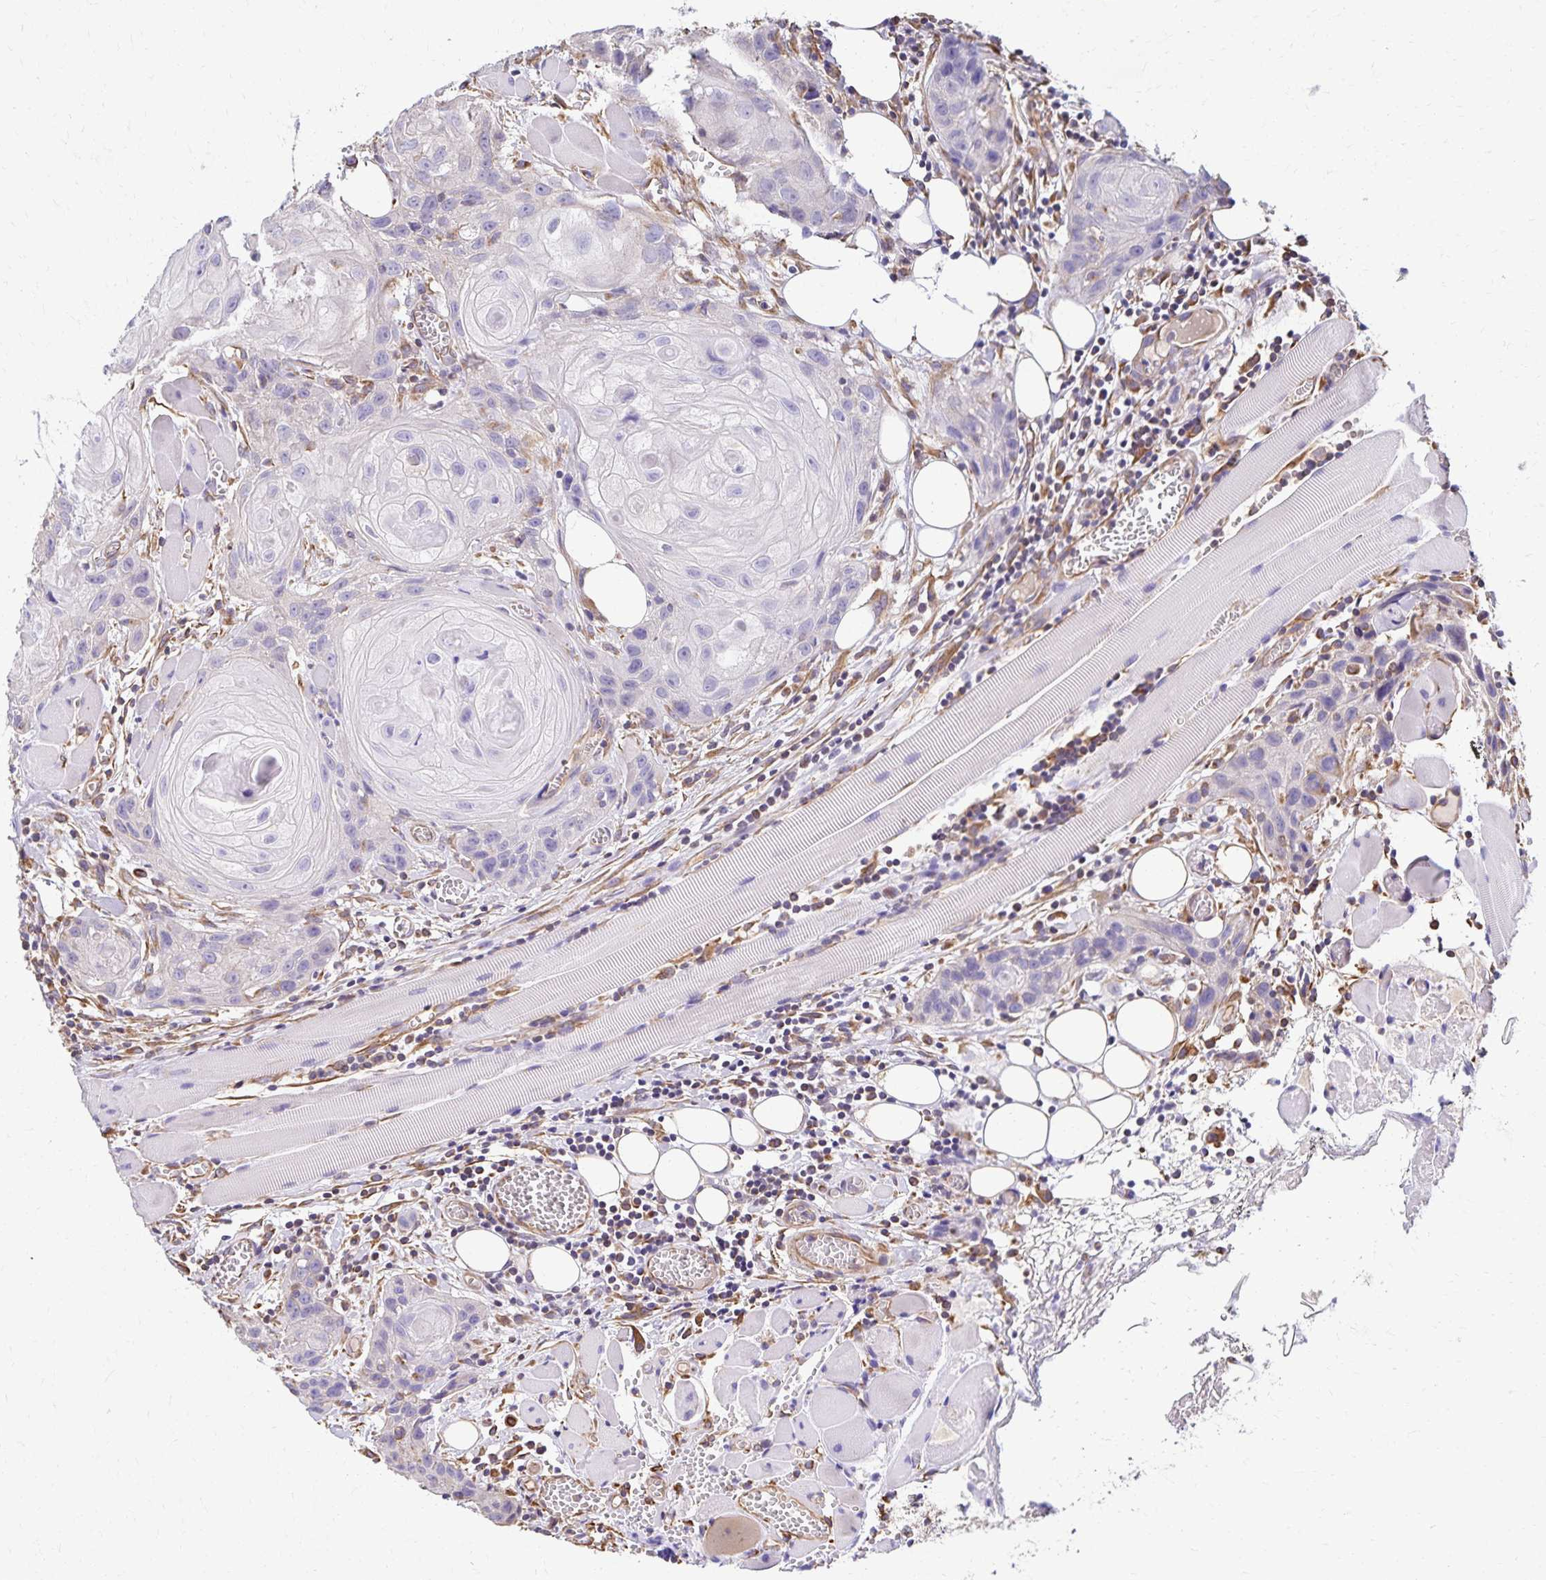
{"staining": {"intensity": "negative", "quantity": "none", "location": "none"}, "tissue": "head and neck cancer", "cell_type": "Tumor cells", "image_type": "cancer", "snomed": [{"axis": "morphology", "description": "Squamous cell carcinoma, NOS"}, {"axis": "topography", "description": "Oral tissue"}, {"axis": "topography", "description": "Head-Neck"}], "caption": "Micrograph shows no protein staining in tumor cells of head and neck cancer (squamous cell carcinoma) tissue. Nuclei are stained in blue.", "gene": "TRPV6", "patient": {"sex": "male", "age": 58}}